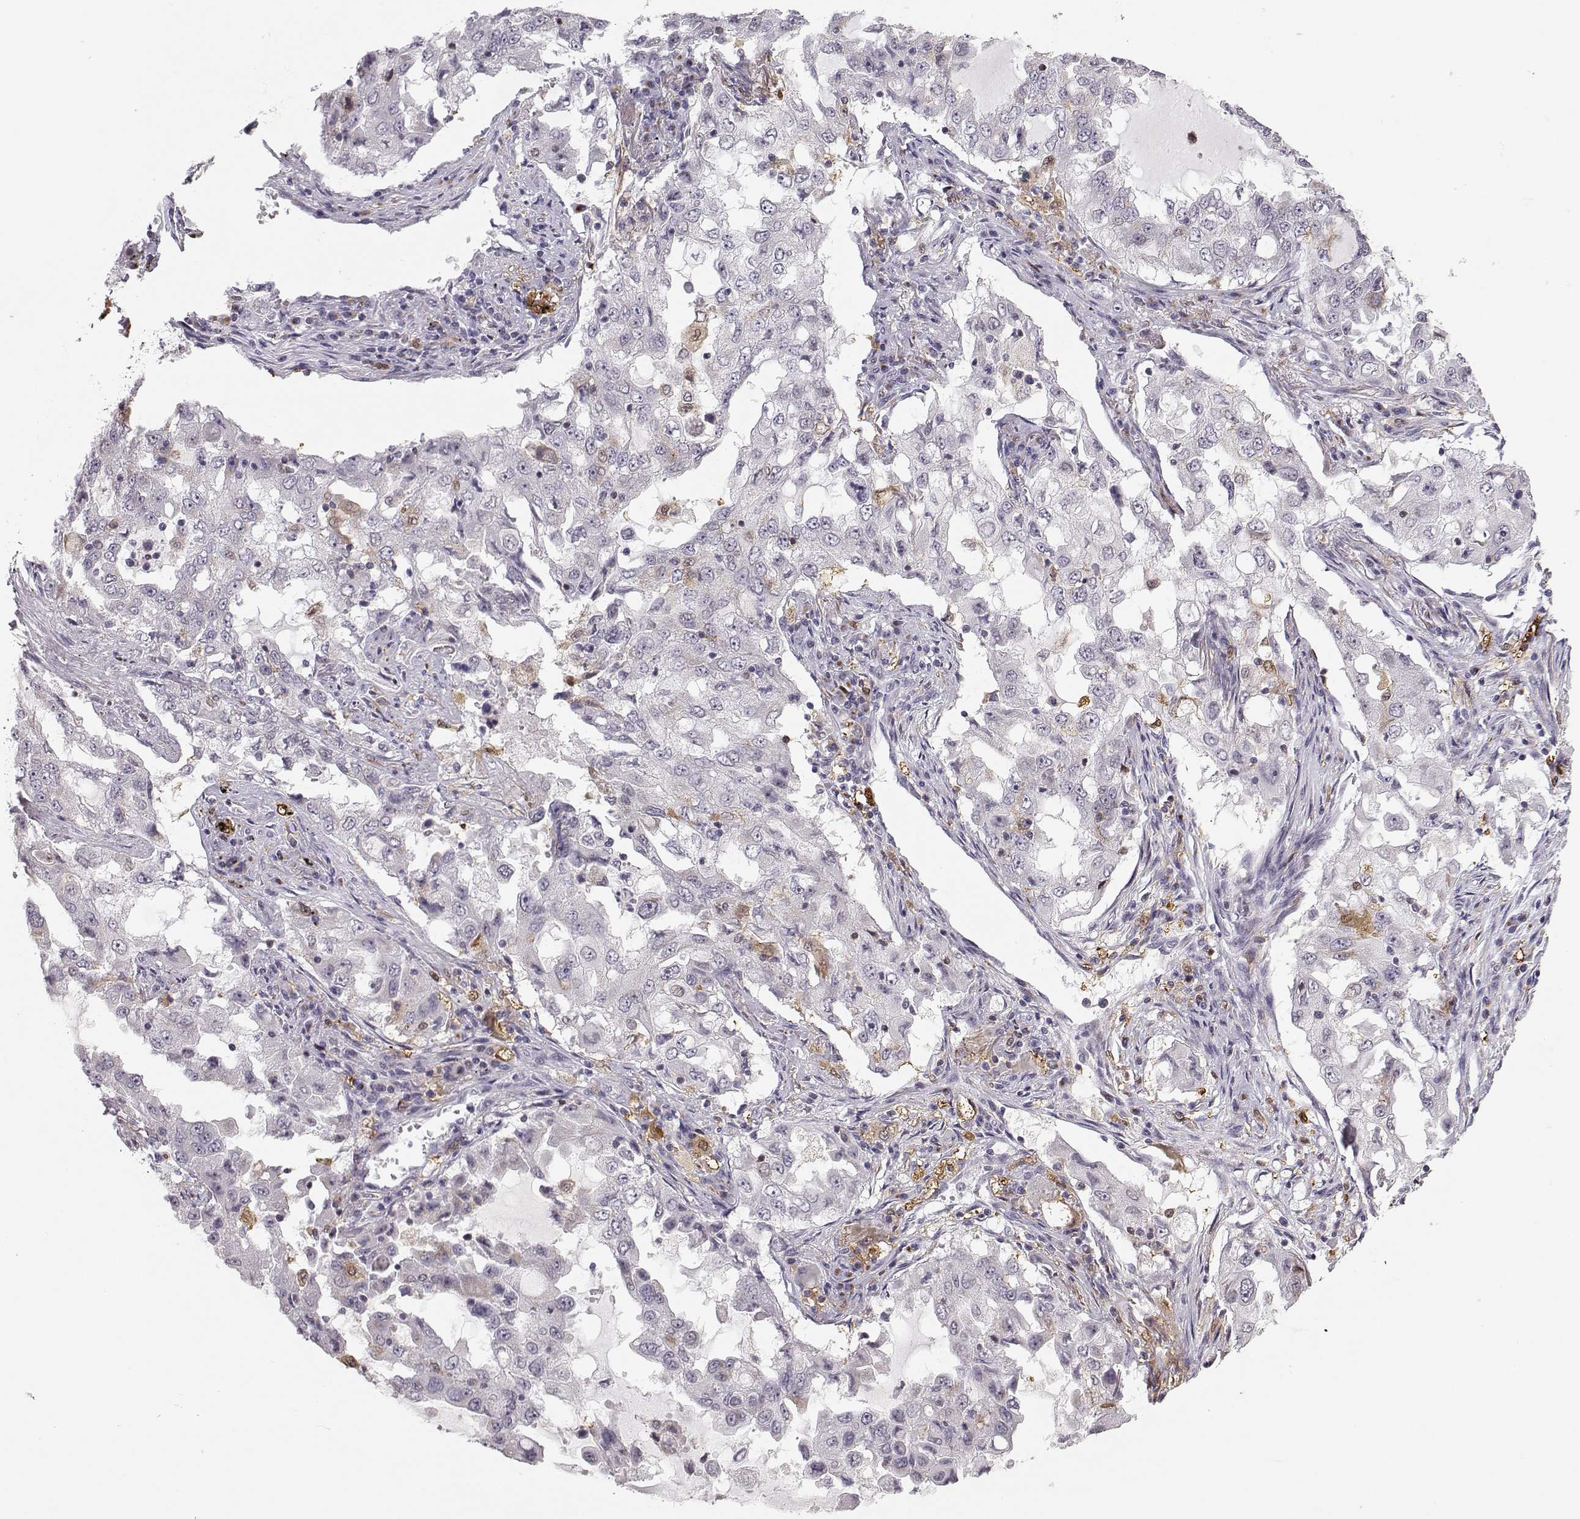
{"staining": {"intensity": "weak", "quantity": "<25%", "location": "cytoplasmic/membranous"}, "tissue": "lung cancer", "cell_type": "Tumor cells", "image_type": "cancer", "snomed": [{"axis": "morphology", "description": "Adenocarcinoma, NOS"}, {"axis": "topography", "description": "Lung"}], "caption": "High power microscopy micrograph of an IHC histopathology image of lung cancer, revealing no significant expression in tumor cells.", "gene": "HTR7", "patient": {"sex": "female", "age": 61}}